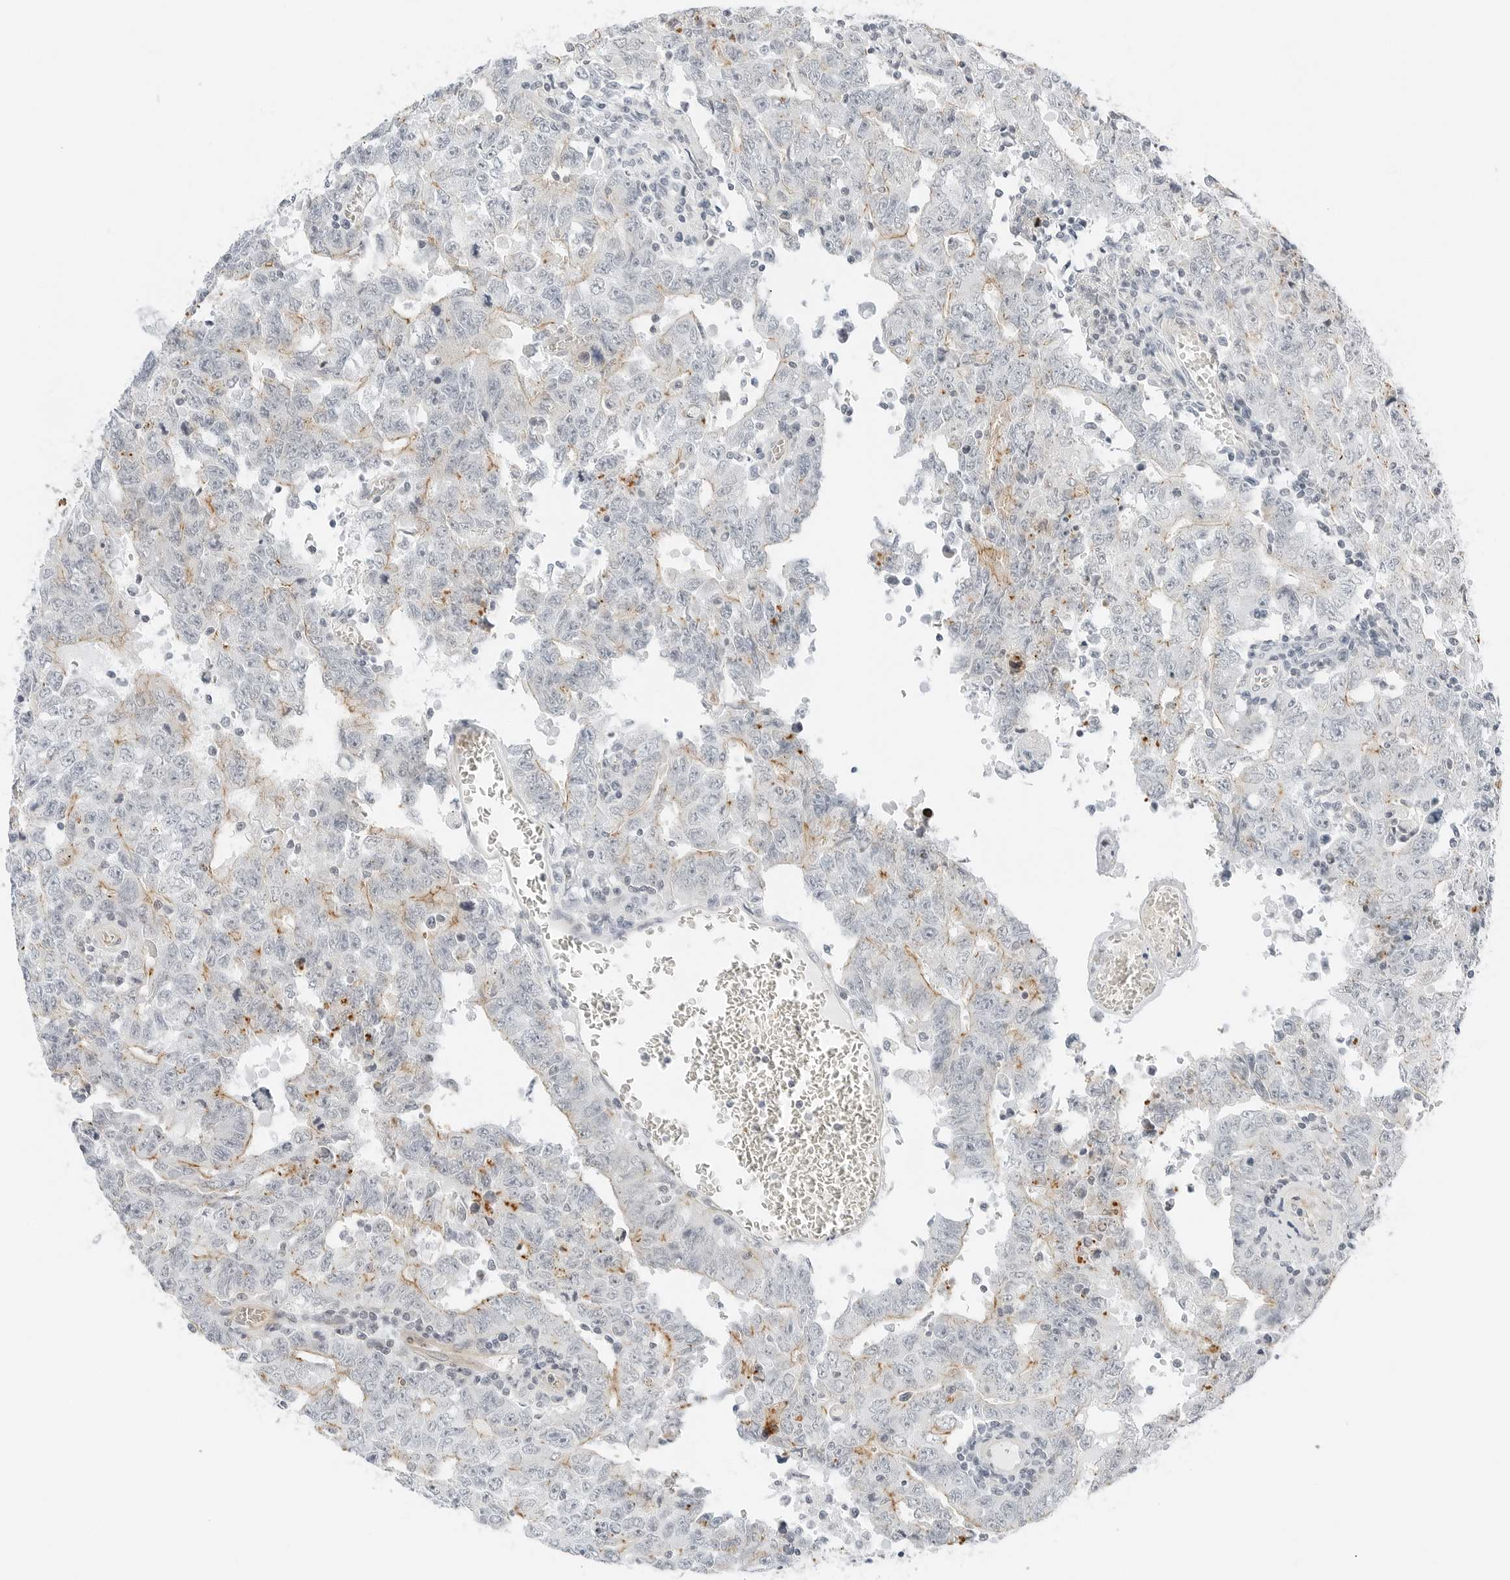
{"staining": {"intensity": "negative", "quantity": "none", "location": "none"}, "tissue": "testis cancer", "cell_type": "Tumor cells", "image_type": "cancer", "snomed": [{"axis": "morphology", "description": "Carcinoma, Embryonal, NOS"}, {"axis": "topography", "description": "Testis"}], "caption": "Immunohistochemical staining of human testis cancer (embryonal carcinoma) reveals no significant staining in tumor cells. (Brightfield microscopy of DAB (3,3'-diaminobenzidine) IHC at high magnification).", "gene": "IQCC", "patient": {"sex": "male", "age": 26}}